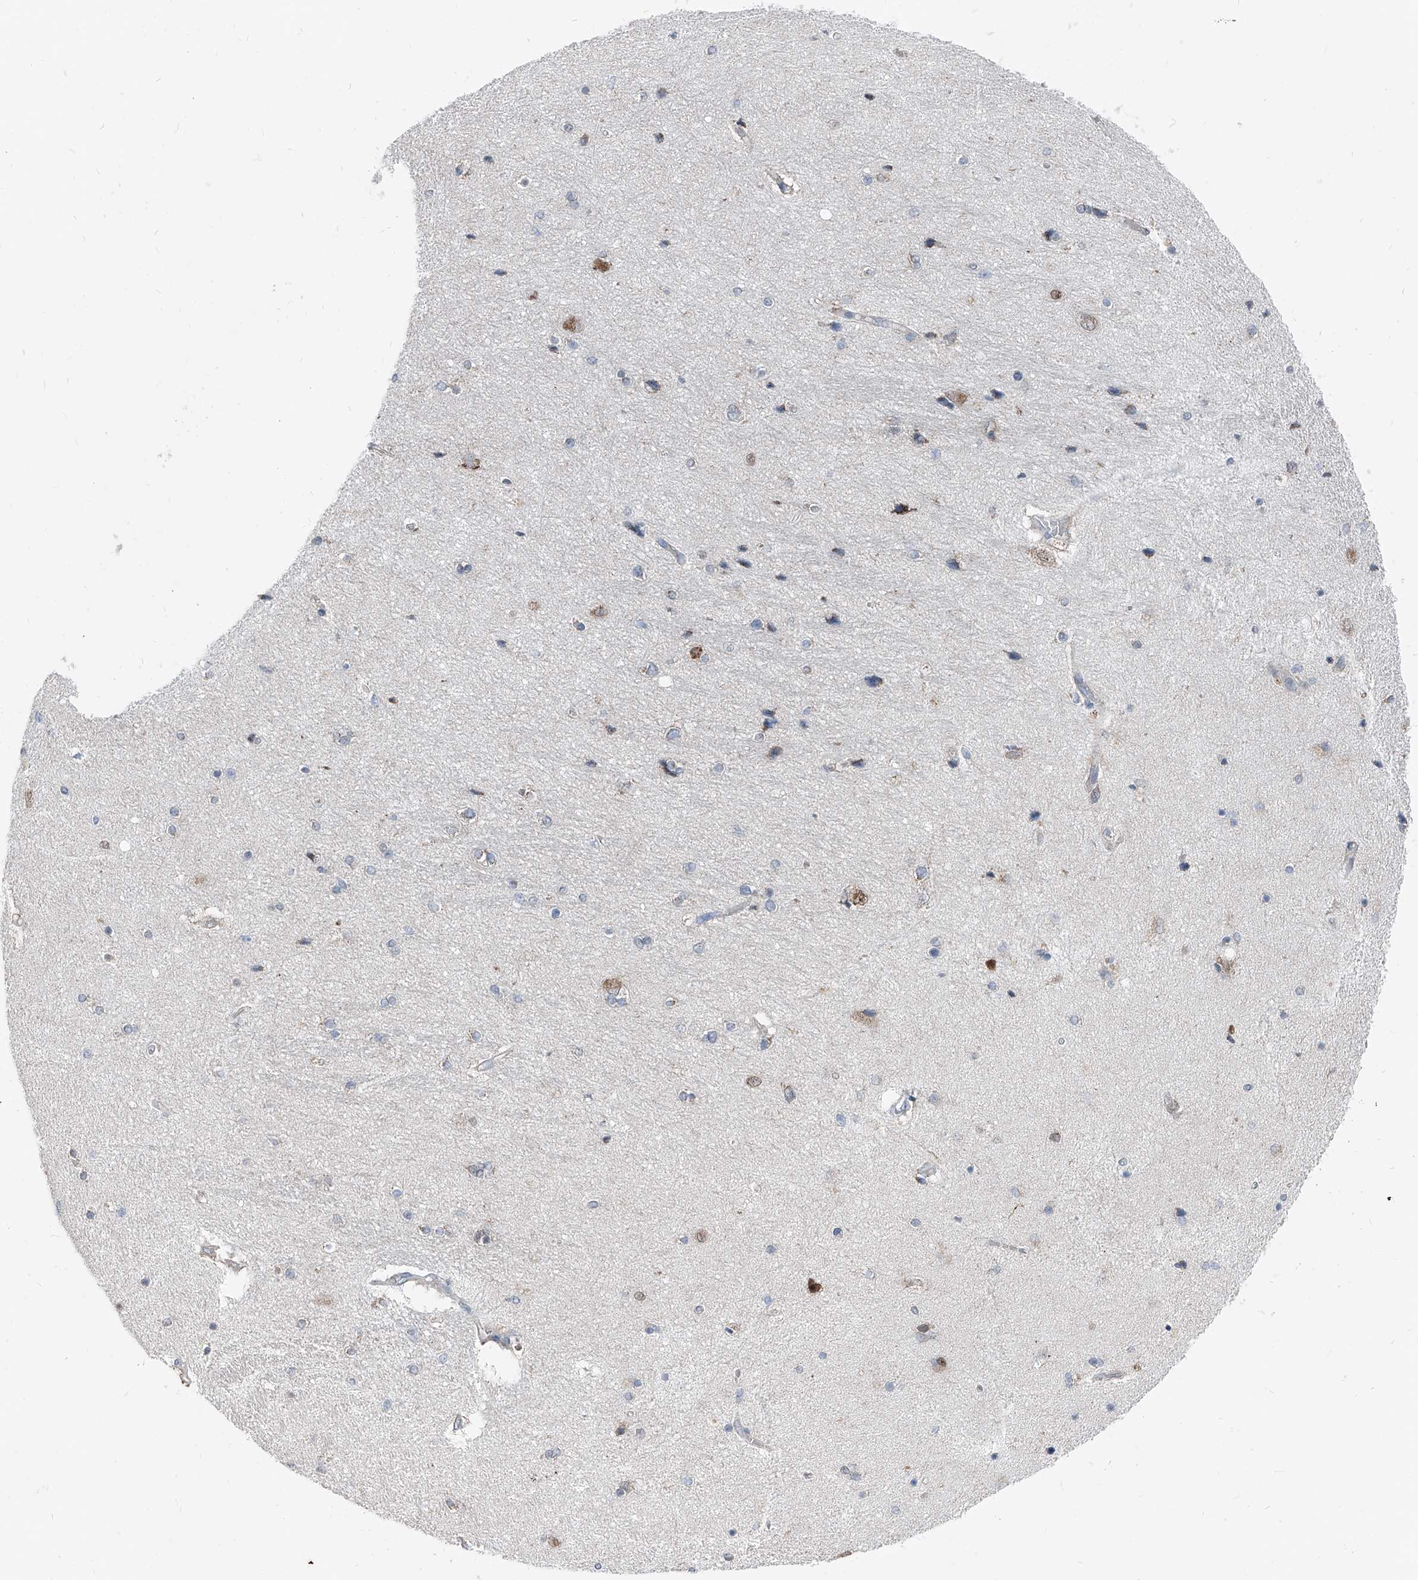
{"staining": {"intensity": "negative", "quantity": "none", "location": "none"}, "tissue": "hippocampus", "cell_type": "Glial cells", "image_type": "normal", "snomed": [{"axis": "morphology", "description": "Normal tissue, NOS"}, {"axis": "topography", "description": "Hippocampus"}], "caption": "This is an immunohistochemistry photomicrograph of benign human hippocampus. There is no positivity in glial cells.", "gene": "AGPS", "patient": {"sex": "female", "age": 54}}